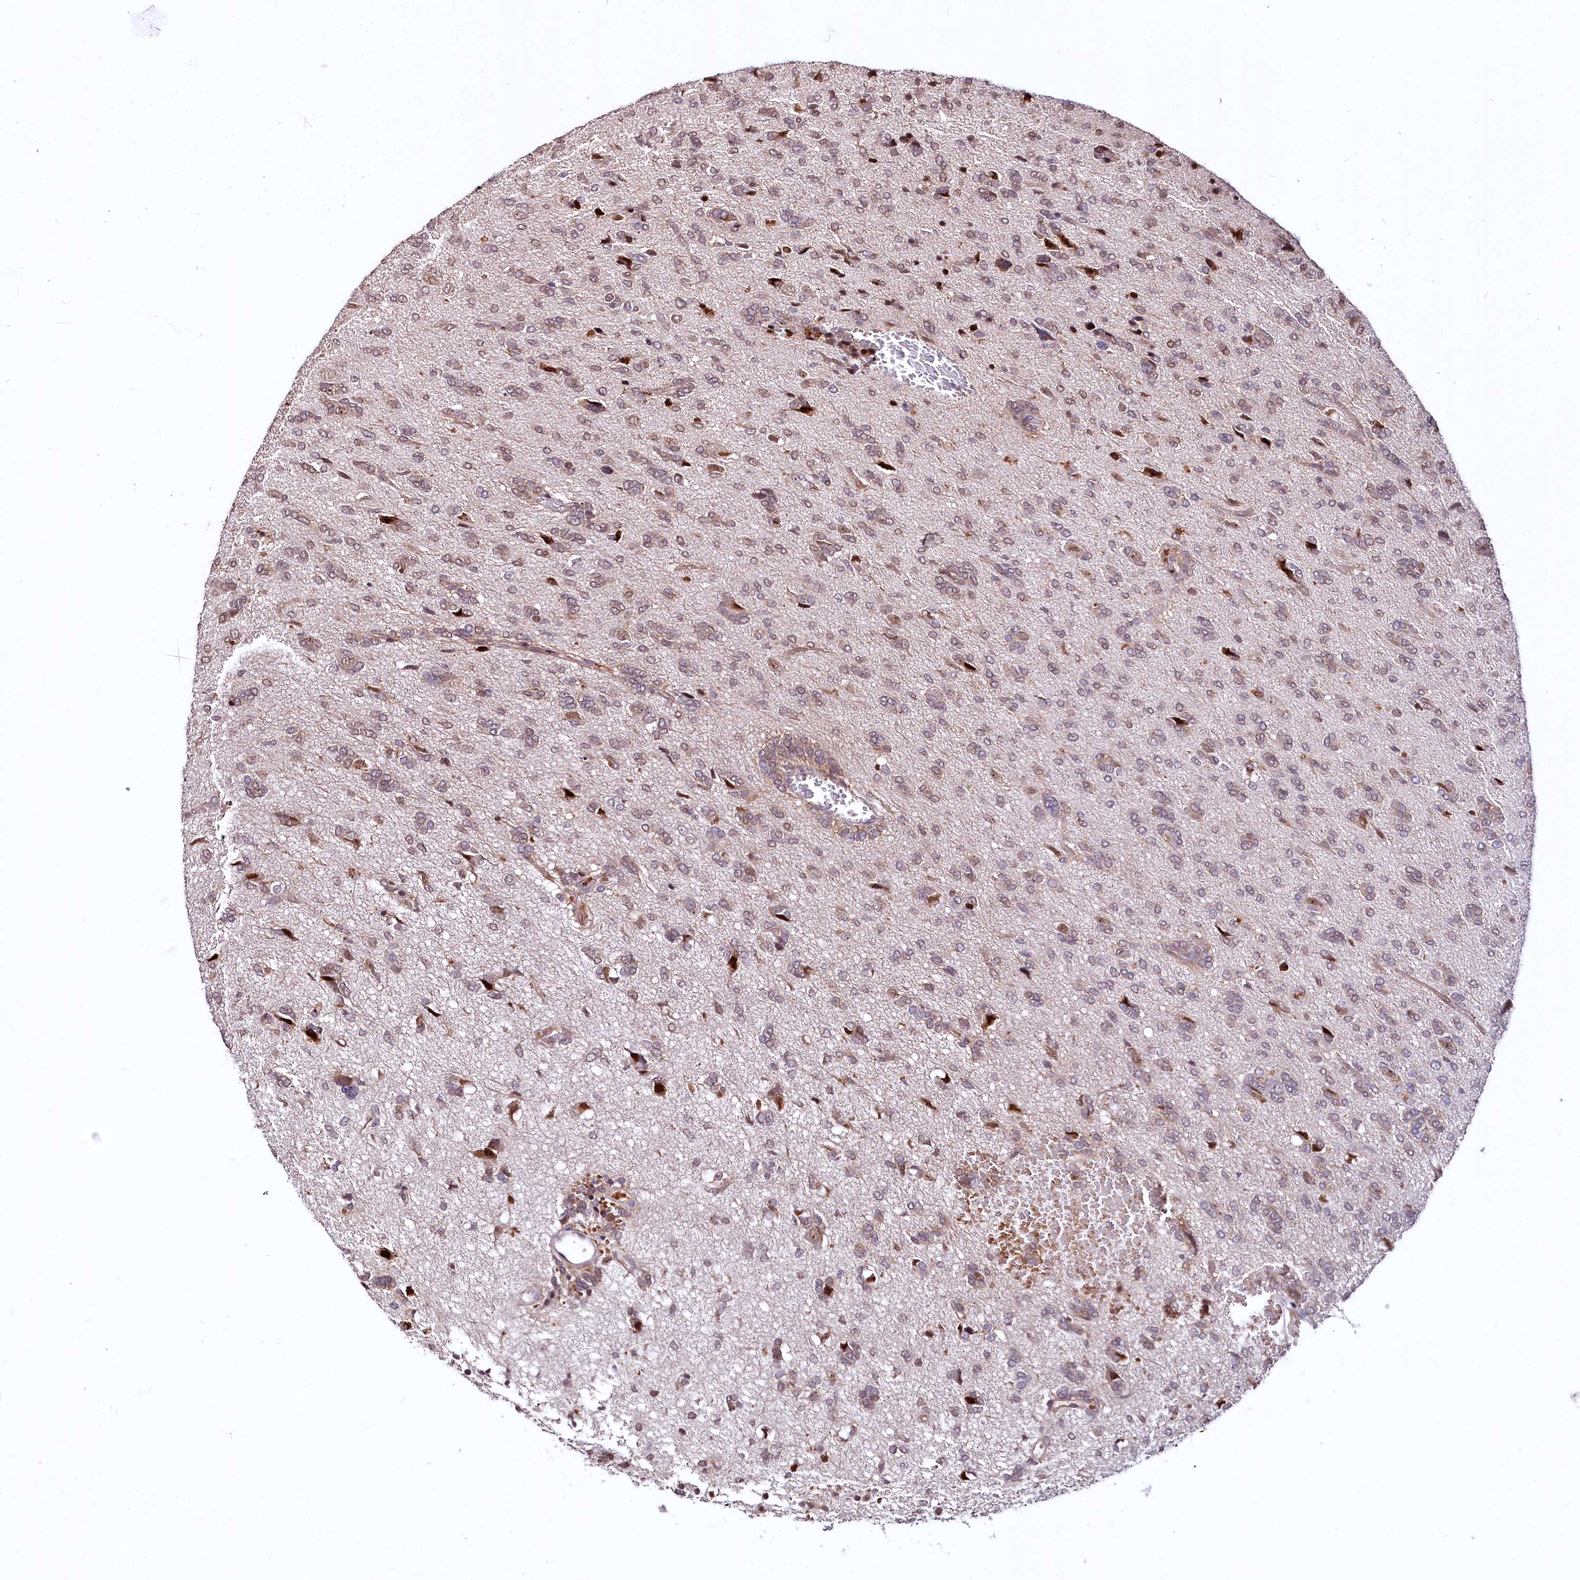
{"staining": {"intensity": "weak", "quantity": "25%-75%", "location": "cytoplasmic/membranous,nuclear"}, "tissue": "glioma", "cell_type": "Tumor cells", "image_type": "cancer", "snomed": [{"axis": "morphology", "description": "Glioma, malignant, High grade"}, {"axis": "topography", "description": "Brain"}], "caption": "Immunohistochemistry of malignant high-grade glioma reveals low levels of weak cytoplasmic/membranous and nuclear positivity in about 25%-75% of tumor cells. (DAB (3,3'-diaminobenzidine) IHC with brightfield microscopy, high magnification).", "gene": "N4BP2L1", "patient": {"sex": "female", "age": 59}}